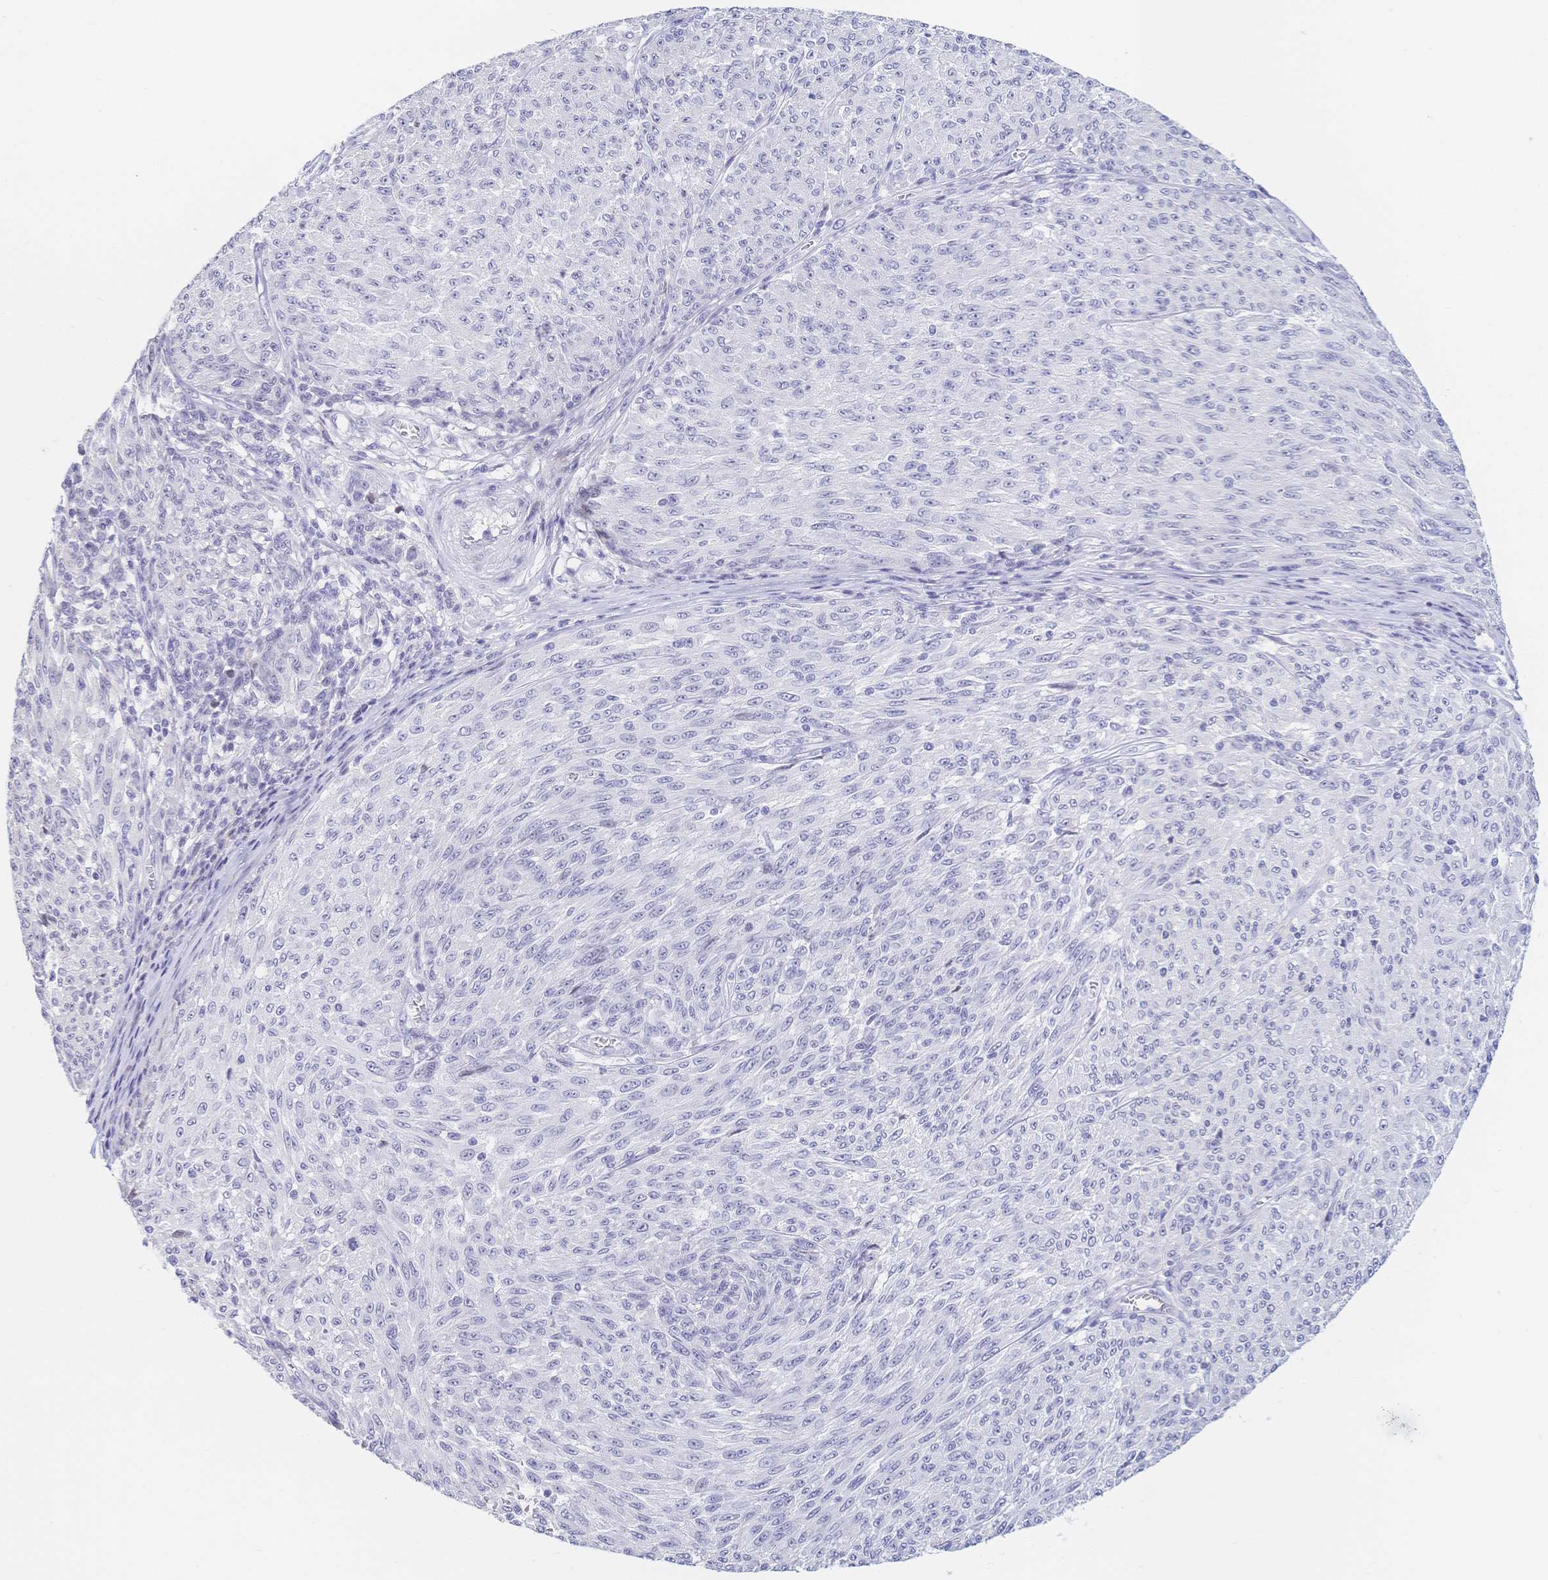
{"staining": {"intensity": "negative", "quantity": "none", "location": "none"}, "tissue": "melanoma", "cell_type": "Tumor cells", "image_type": "cancer", "snomed": [{"axis": "morphology", "description": "Malignant melanoma, NOS"}, {"axis": "topography", "description": "Skin"}], "caption": "A photomicrograph of melanoma stained for a protein shows no brown staining in tumor cells.", "gene": "CR2", "patient": {"sex": "male", "age": 85}}